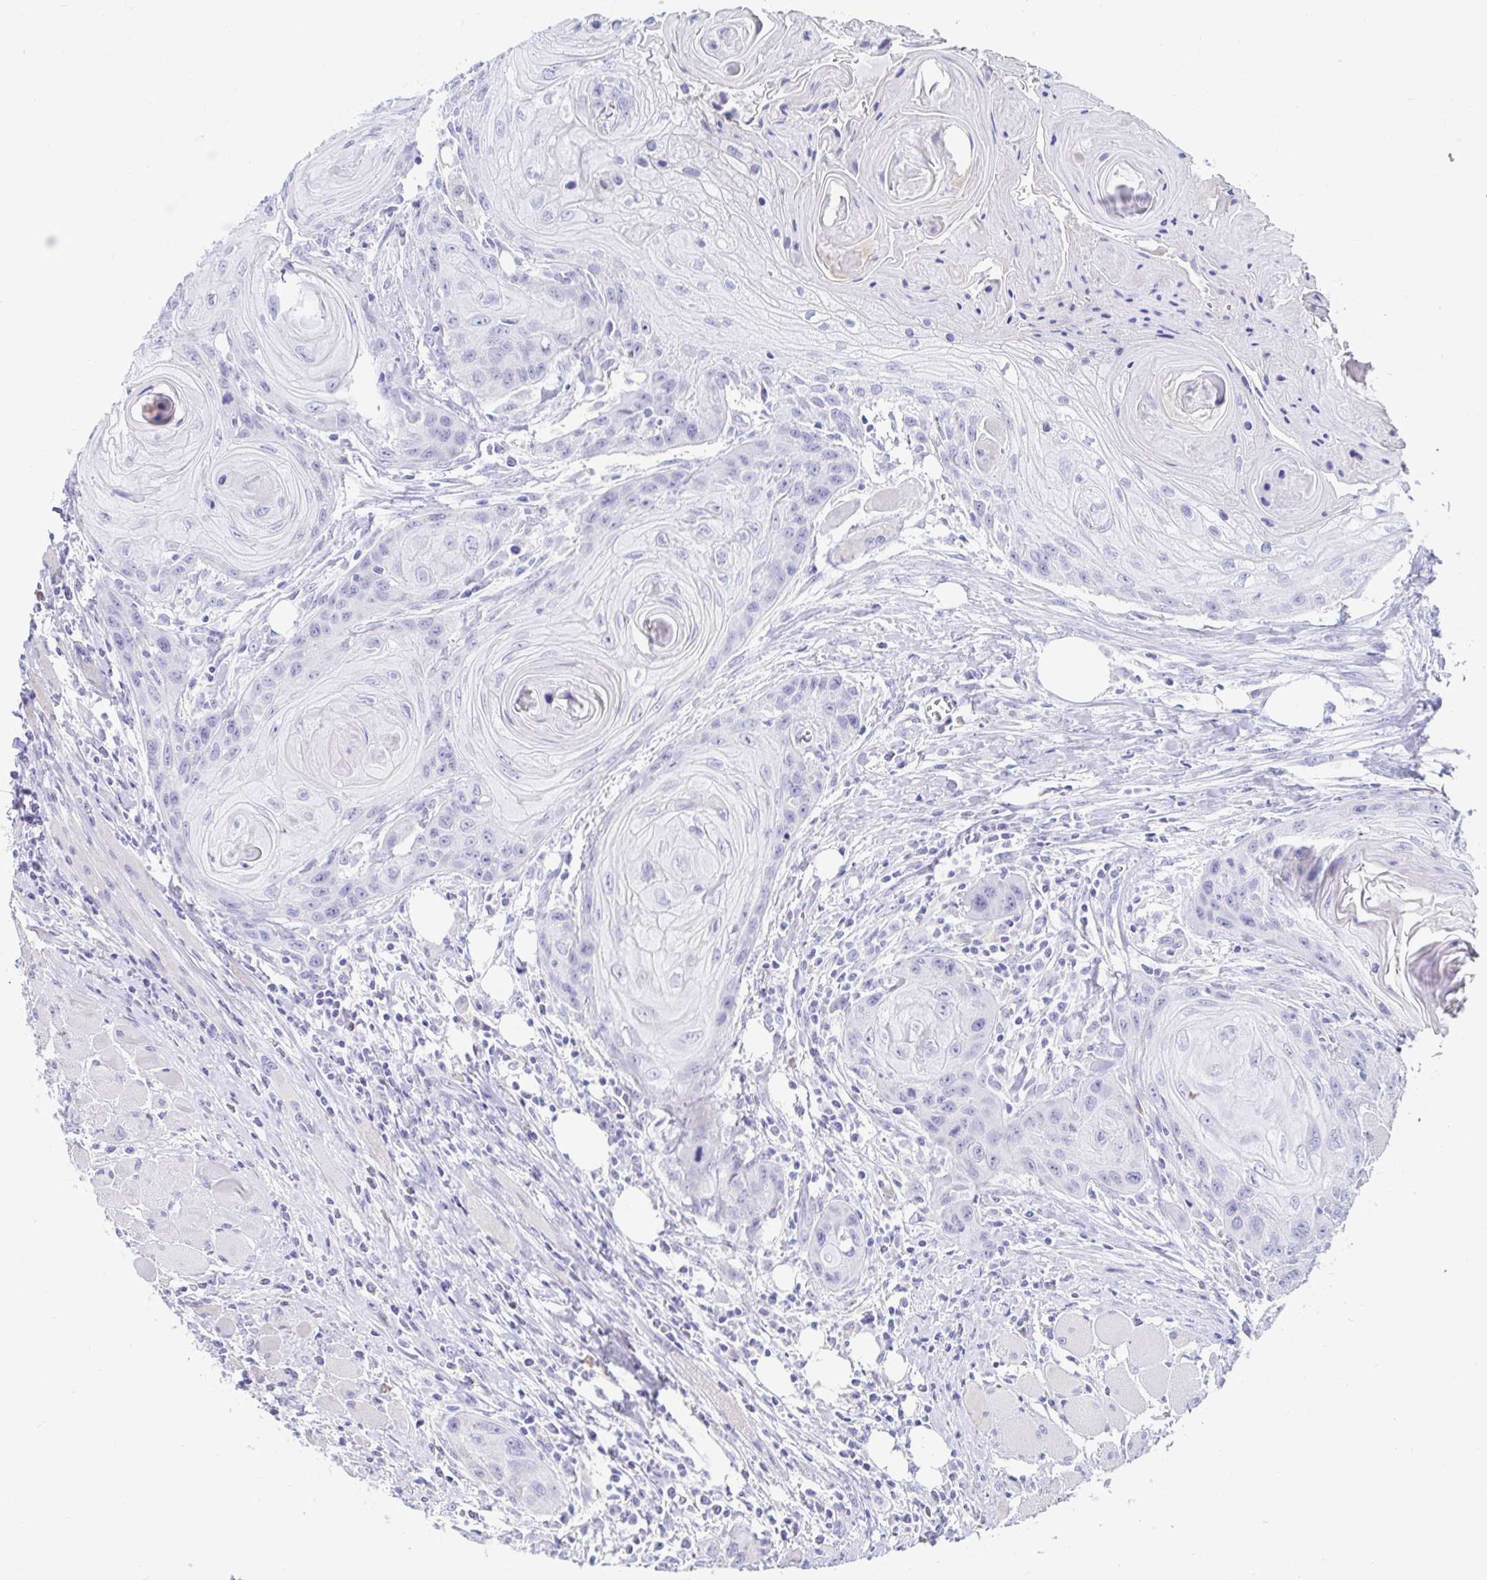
{"staining": {"intensity": "negative", "quantity": "none", "location": "none"}, "tissue": "head and neck cancer", "cell_type": "Tumor cells", "image_type": "cancer", "snomed": [{"axis": "morphology", "description": "Squamous cell carcinoma, NOS"}, {"axis": "topography", "description": "Oral tissue"}, {"axis": "topography", "description": "Head-Neck"}], "caption": "Immunohistochemistry (IHC) histopathology image of neoplastic tissue: head and neck squamous cell carcinoma stained with DAB reveals no significant protein expression in tumor cells. (Stains: DAB IHC with hematoxylin counter stain, Microscopy: brightfield microscopy at high magnification).", "gene": "C4orf17", "patient": {"sex": "male", "age": 58}}